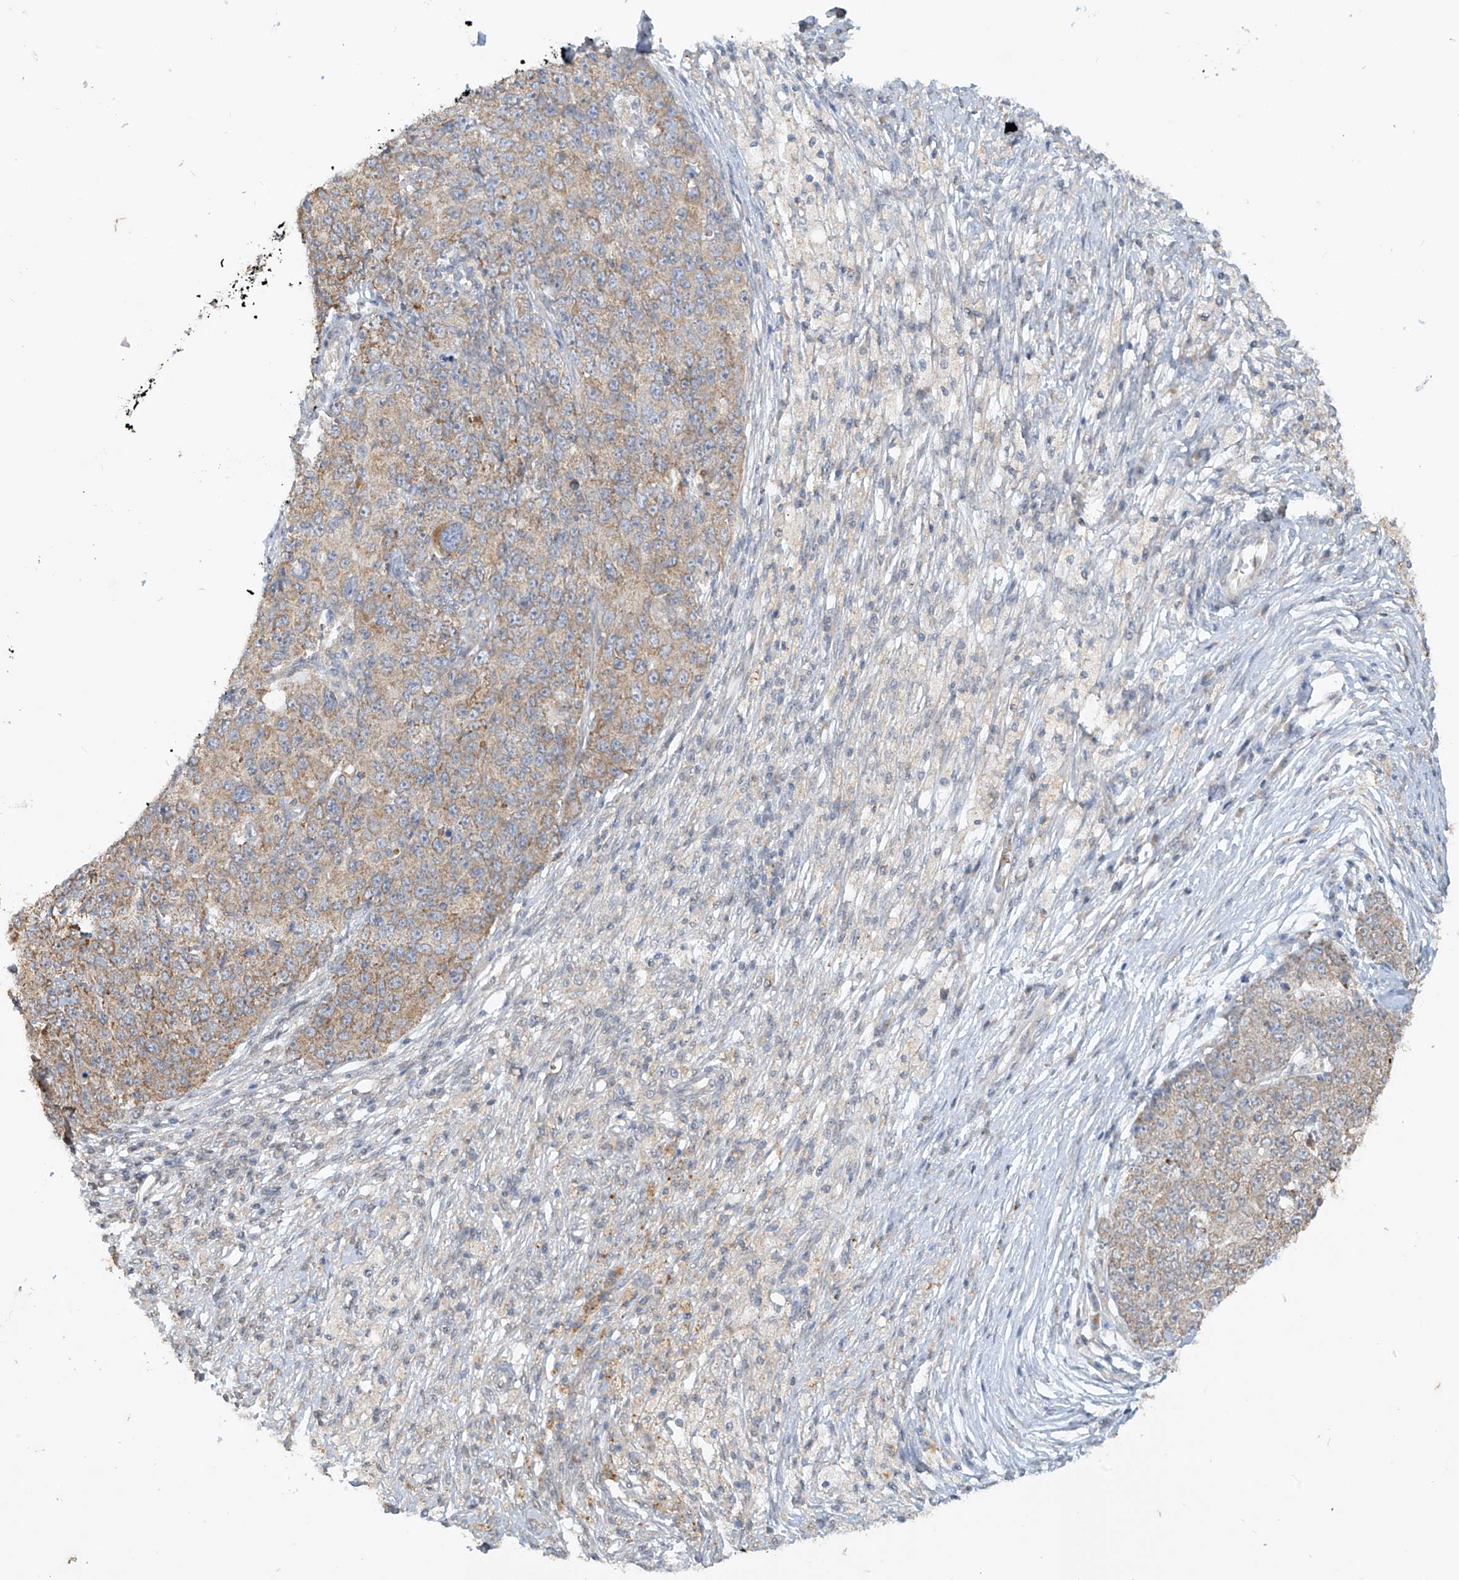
{"staining": {"intensity": "weak", "quantity": ">75%", "location": "cytoplasmic/membranous"}, "tissue": "ovarian cancer", "cell_type": "Tumor cells", "image_type": "cancer", "snomed": [{"axis": "morphology", "description": "Carcinoma, endometroid"}, {"axis": "topography", "description": "Ovary"}], "caption": "Immunohistochemical staining of ovarian cancer displays weak cytoplasmic/membranous protein staining in about >75% of tumor cells.", "gene": "MTUS2", "patient": {"sex": "female", "age": 42}}